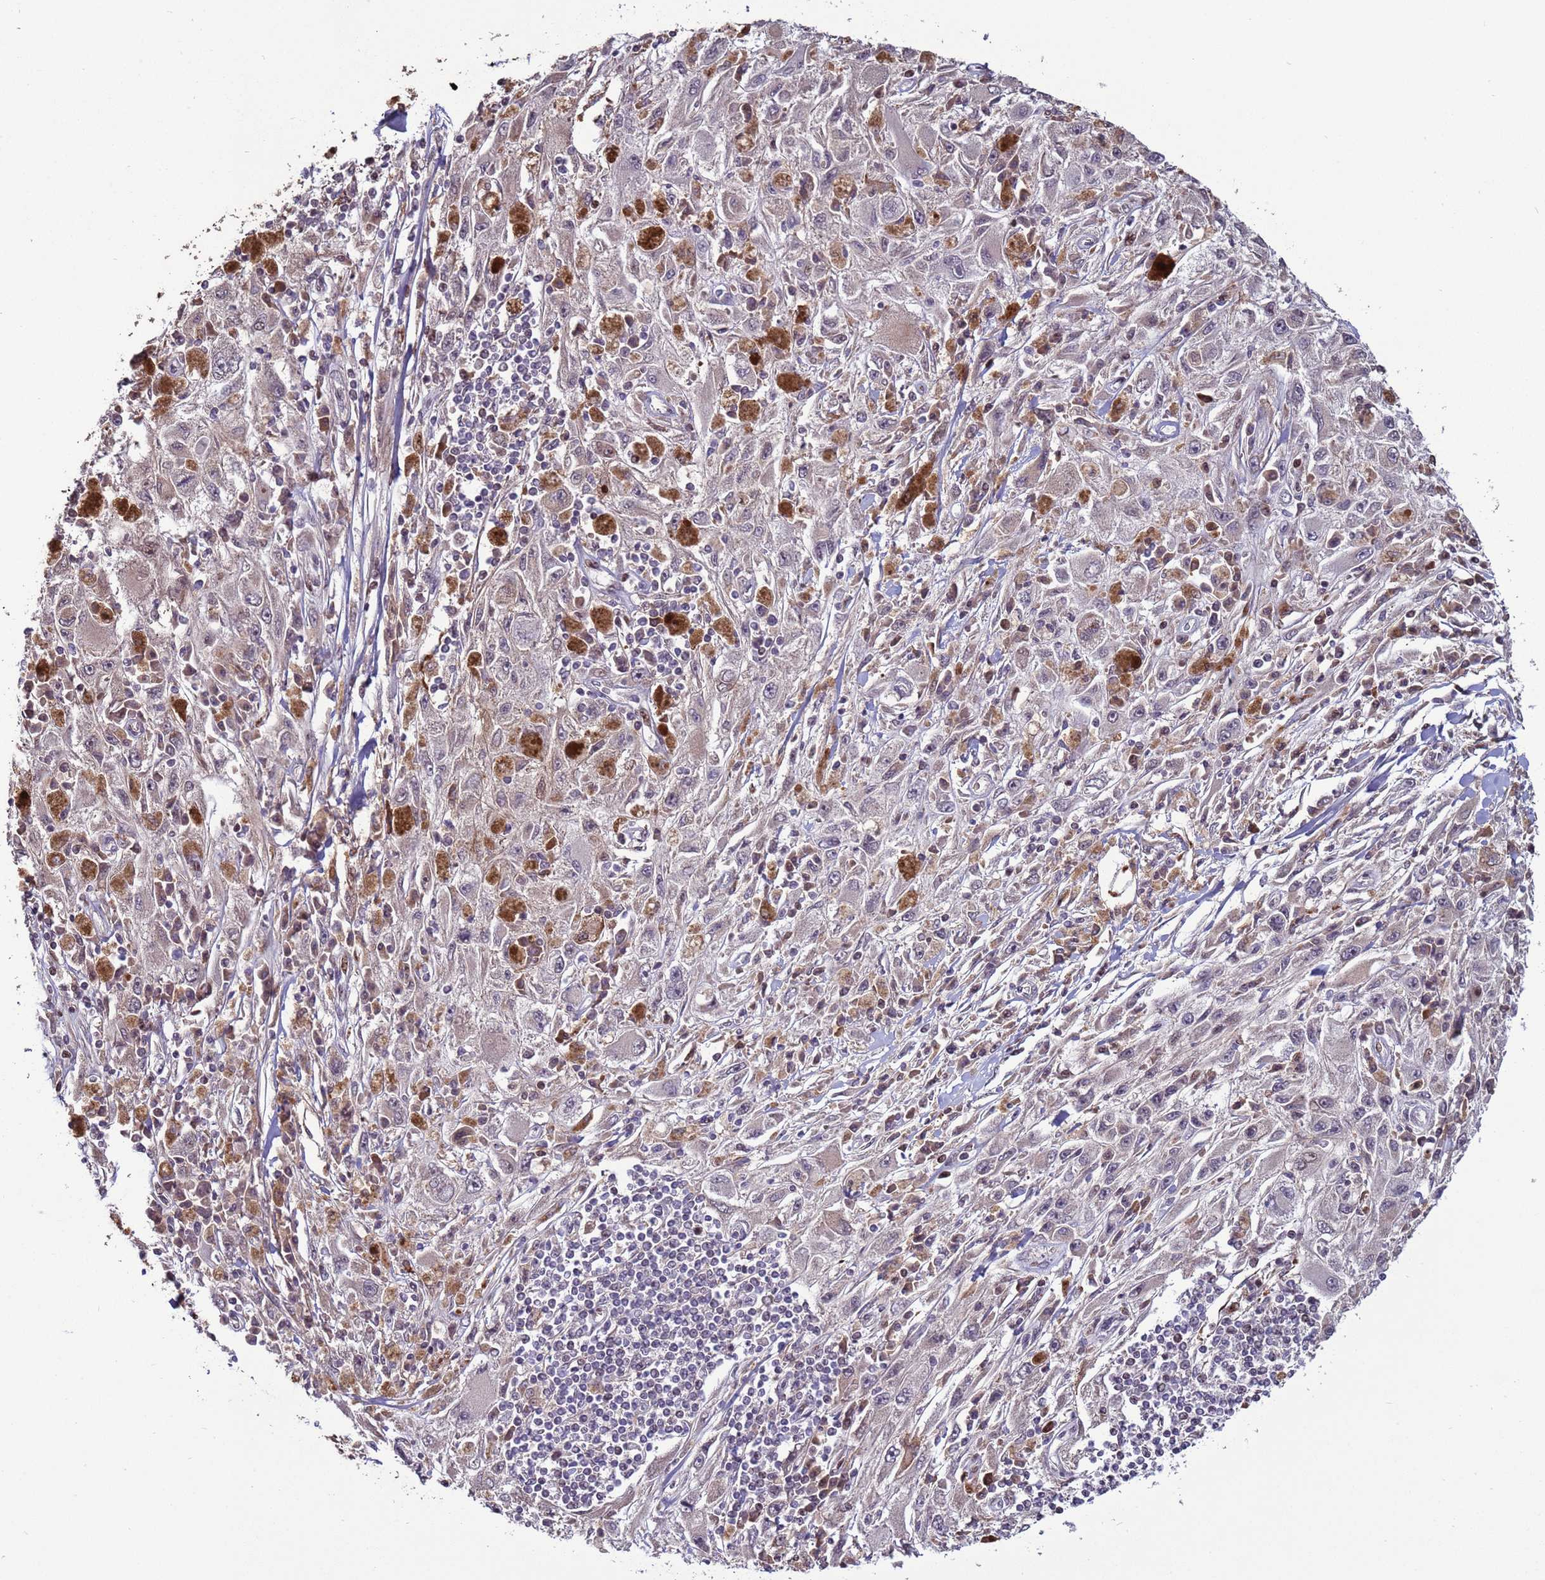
{"staining": {"intensity": "moderate", "quantity": "<25%", "location": "cytoplasmic/membranous"}, "tissue": "melanoma", "cell_type": "Tumor cells", "image_type": "cancer", "snomed": [{"axis": "morphology", "description": "Malignant melanoma, Metastatic site"}, {"axis": "topography", "description": "Skin"}], "caption": "High-power microscopy captured an IHC image of melanoma, revealing moderate cytoplasmic/membranous expression in approximately <25% of tumor cells.", "gene": "HGH1", "patient": {"sex": "male", "age": 53}}